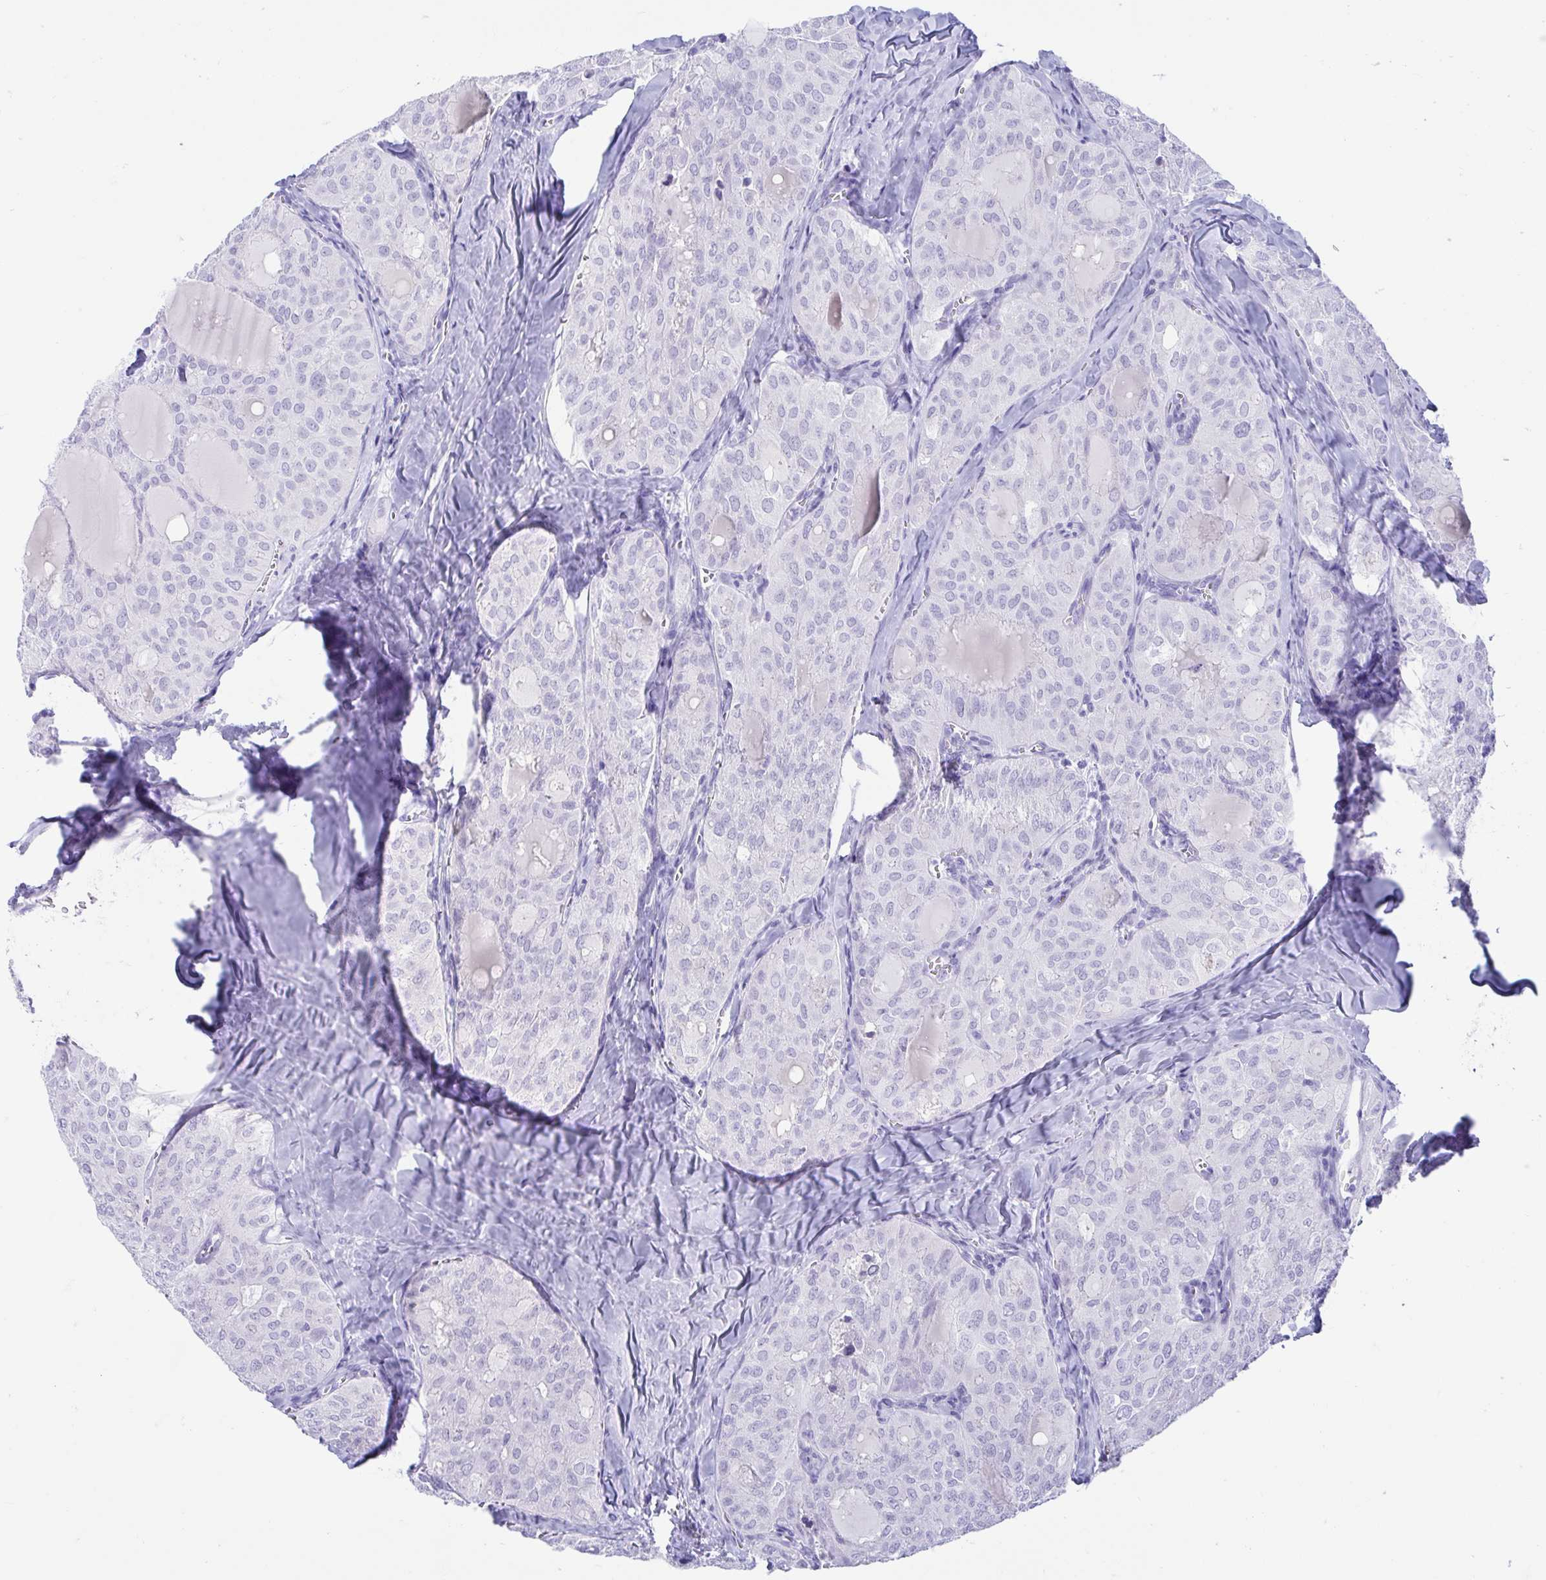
{"staining": {"intensity": "negative", "quantity": "none", "location": "none"}, "tissue": "thyroid cancer", "cell_type": "Tumor cells", "image_type": "cancer", "snomed": [{"axis": "morphology", "description": "Follicular adenoma carcinoma, NOS"}, {"axis": "topography", "description": "Thyroid gland"}], "caption": "There is no significant staining in tumor cells of follicular adenoma carcinoma (thyroid).", "gene": "TMEM35A", "patient": {"sex": "male", "age": 75}}